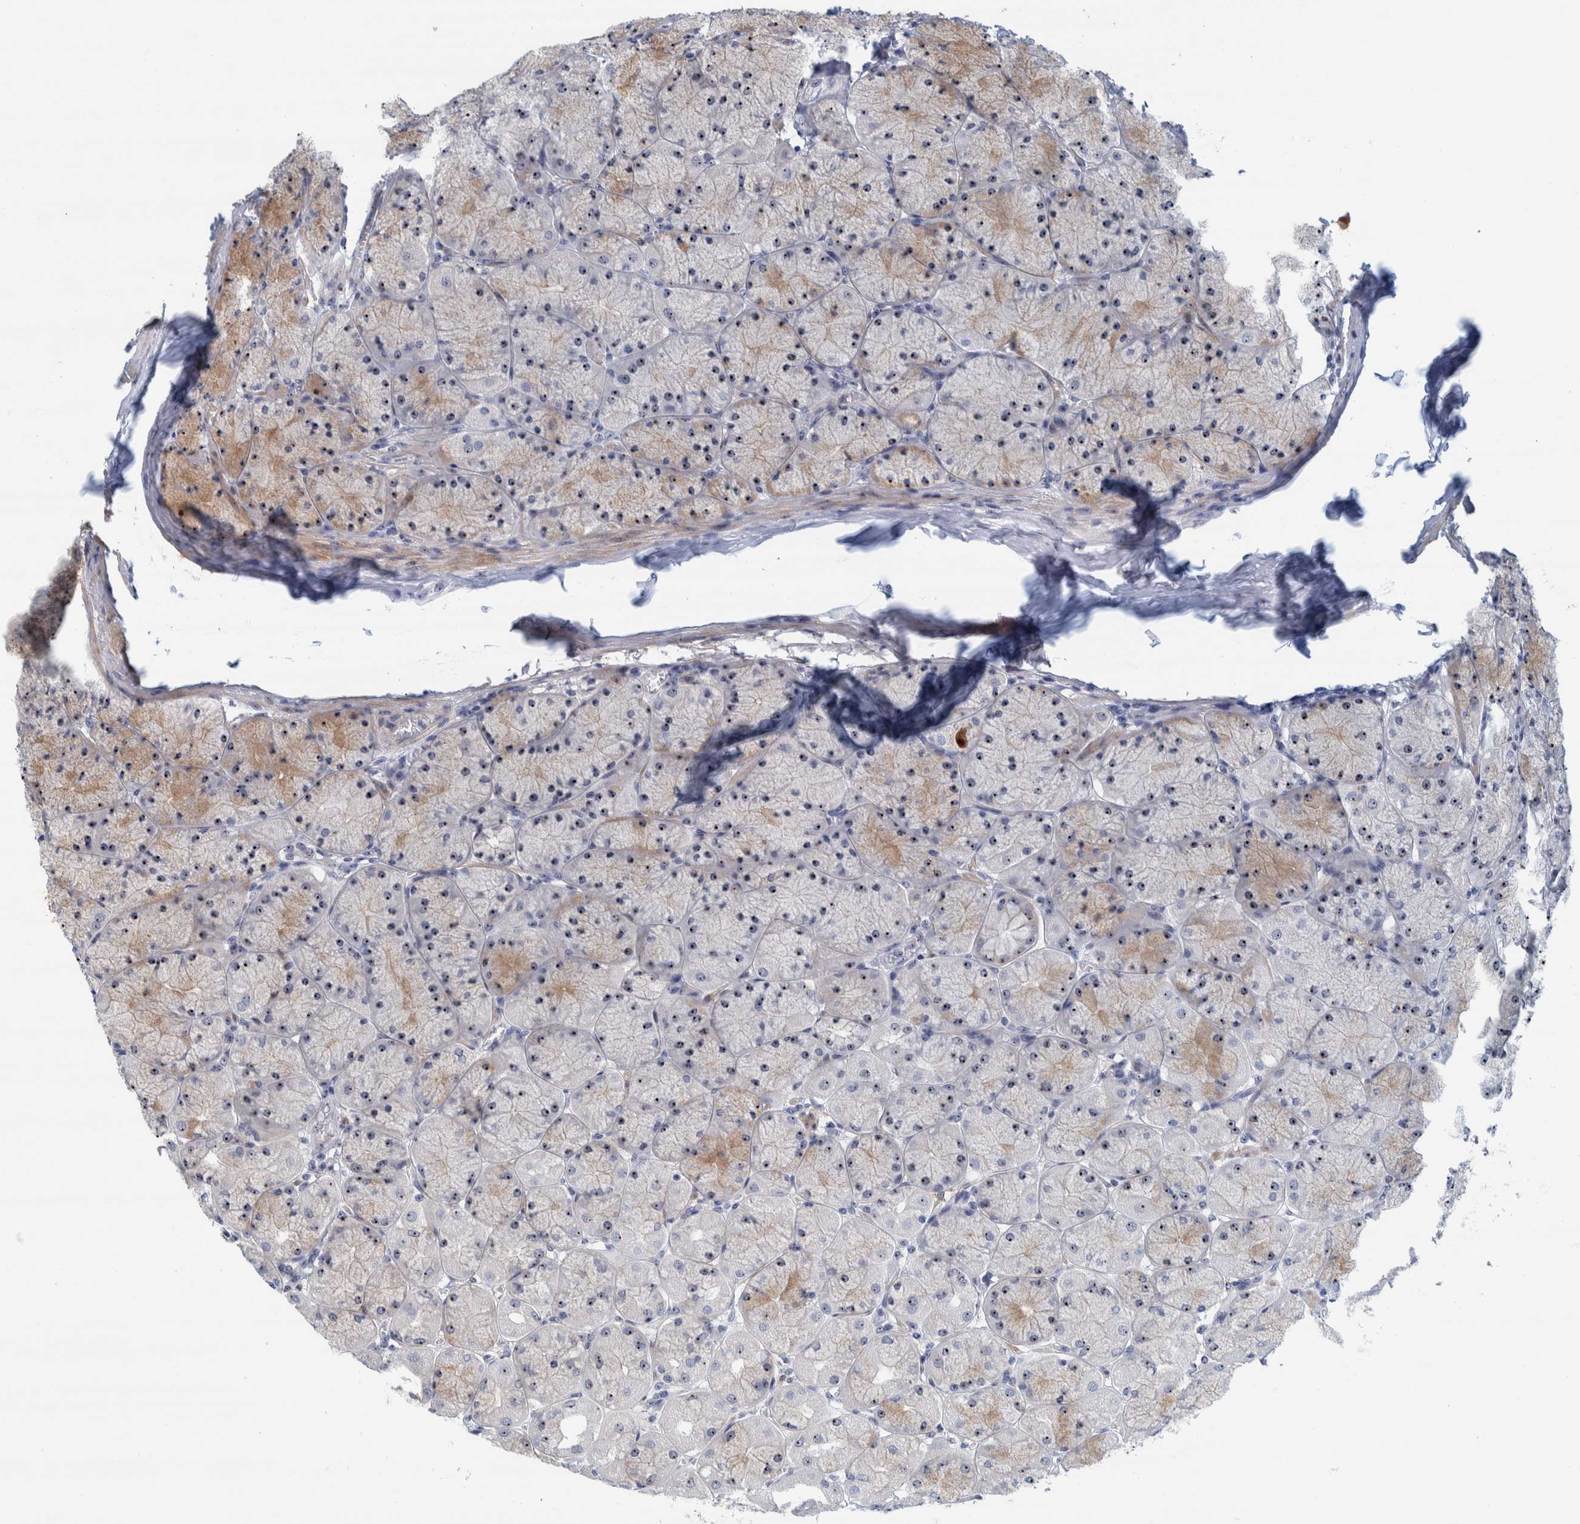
{"staining": {"intensity": "strong", "quantity": ">75%", "location": "nuclear"}, "tissue": "stomach", "cell_type": "Glandular cells", "image_type": "normal", "snomed": [{"axis": "morphology", "description": "Normal tissue, NOS"}, {"axis": "topography", "description": "Stomach, upper"}], "caption": "Immunohistochemistry (IHC) photomicrograph of unremarkable stomach: stomach stained using immunohistochemistry demonstrates high levels of strong protein expression localized specifically in the nuclear of glandular cells, appearing as a nuclear brown color.", "gene": "NOL11", "patient": {"sex": "female", "age": 56}}